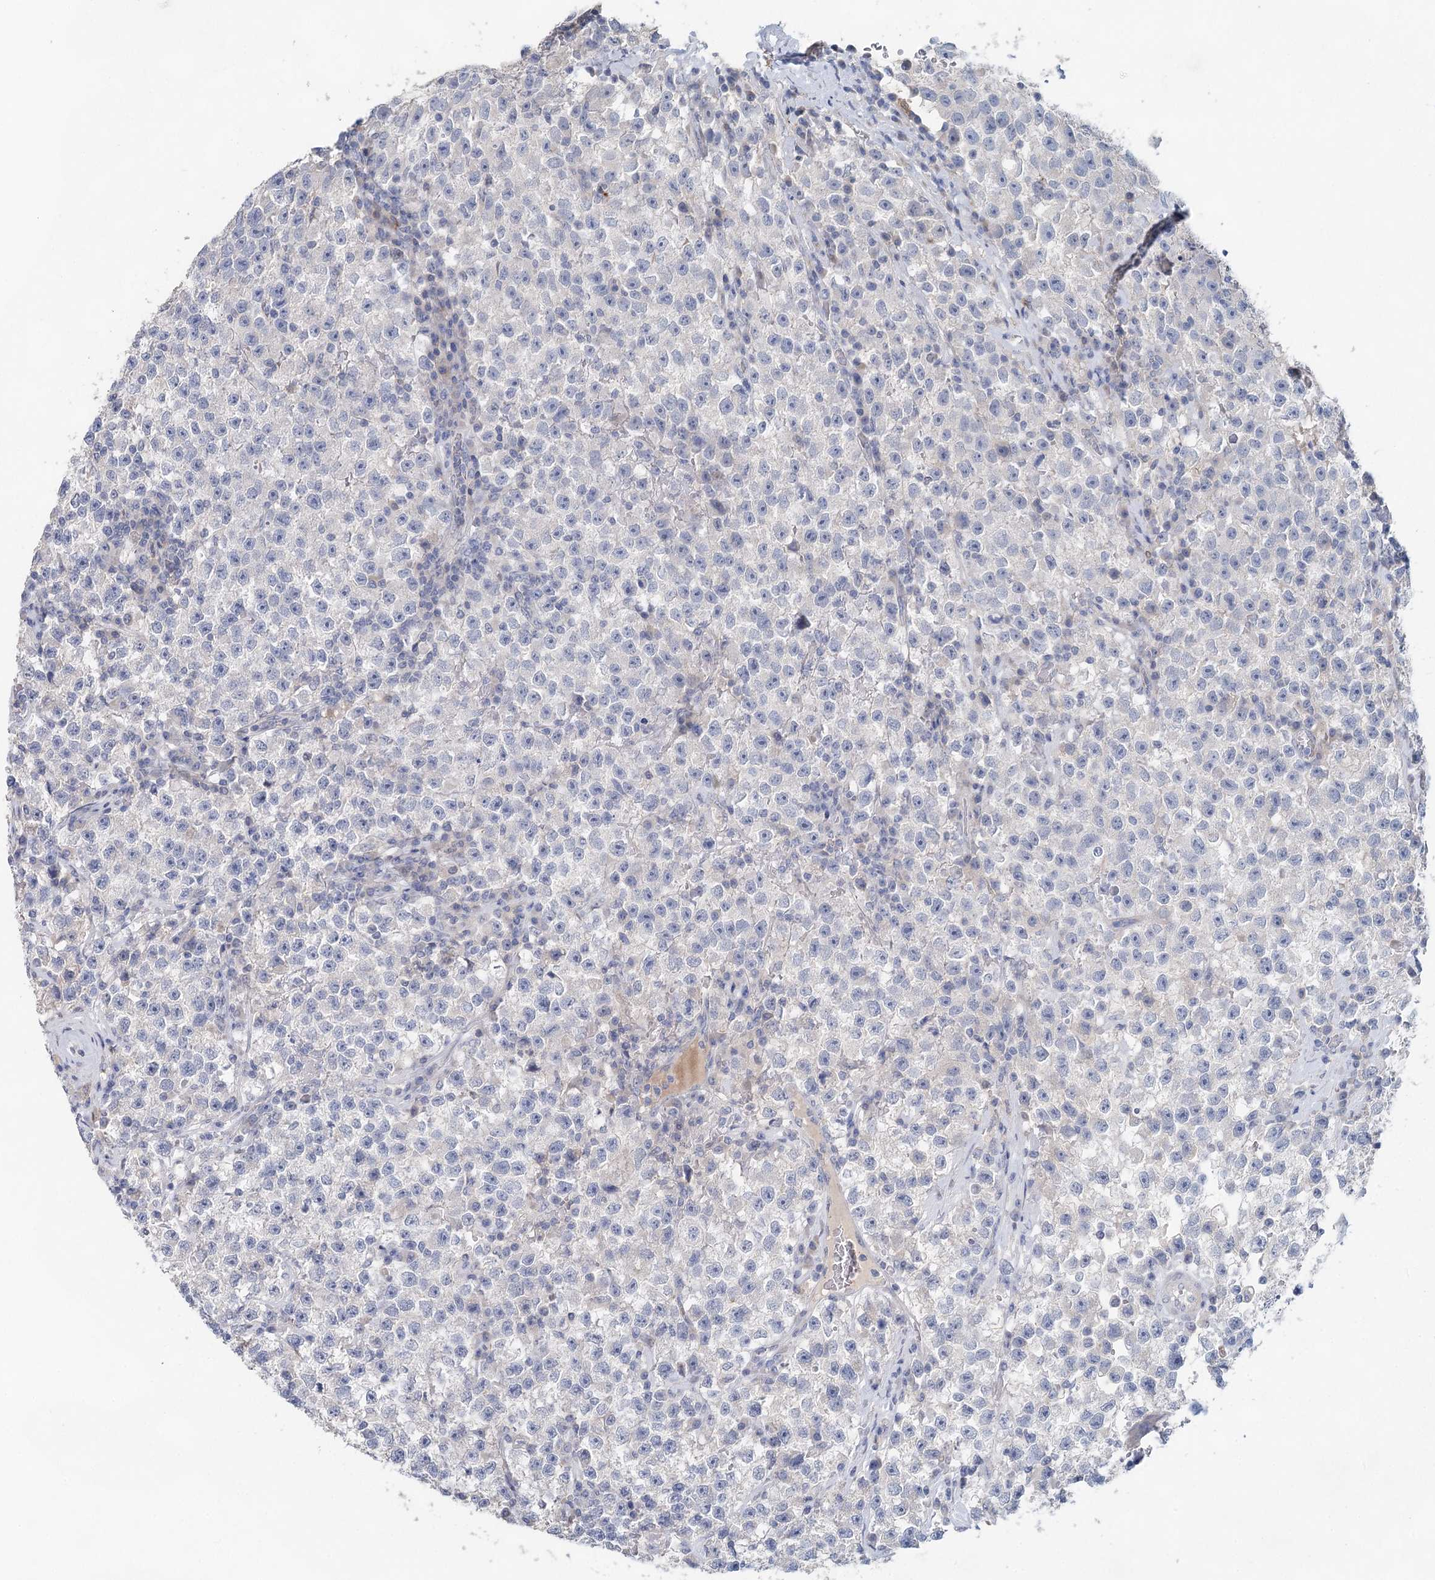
{"staining": {"intensity": "negative", "quantity": "none", "location": "none"}, "tissue": "testis cancer", "cell_type": "Tumor cells", "image_type": "cancer", "snomed": [{"axis": "morphology", "description": "Seminoma, NOS"}, {"axis": "topography", "description": "Testis"}], "caption": "A micrograph of human testis cancer (seminoma) is negative for staining in tumor cells.", "gene": "SLC19A3", "patient": {"sex": "male", "age": 22}}